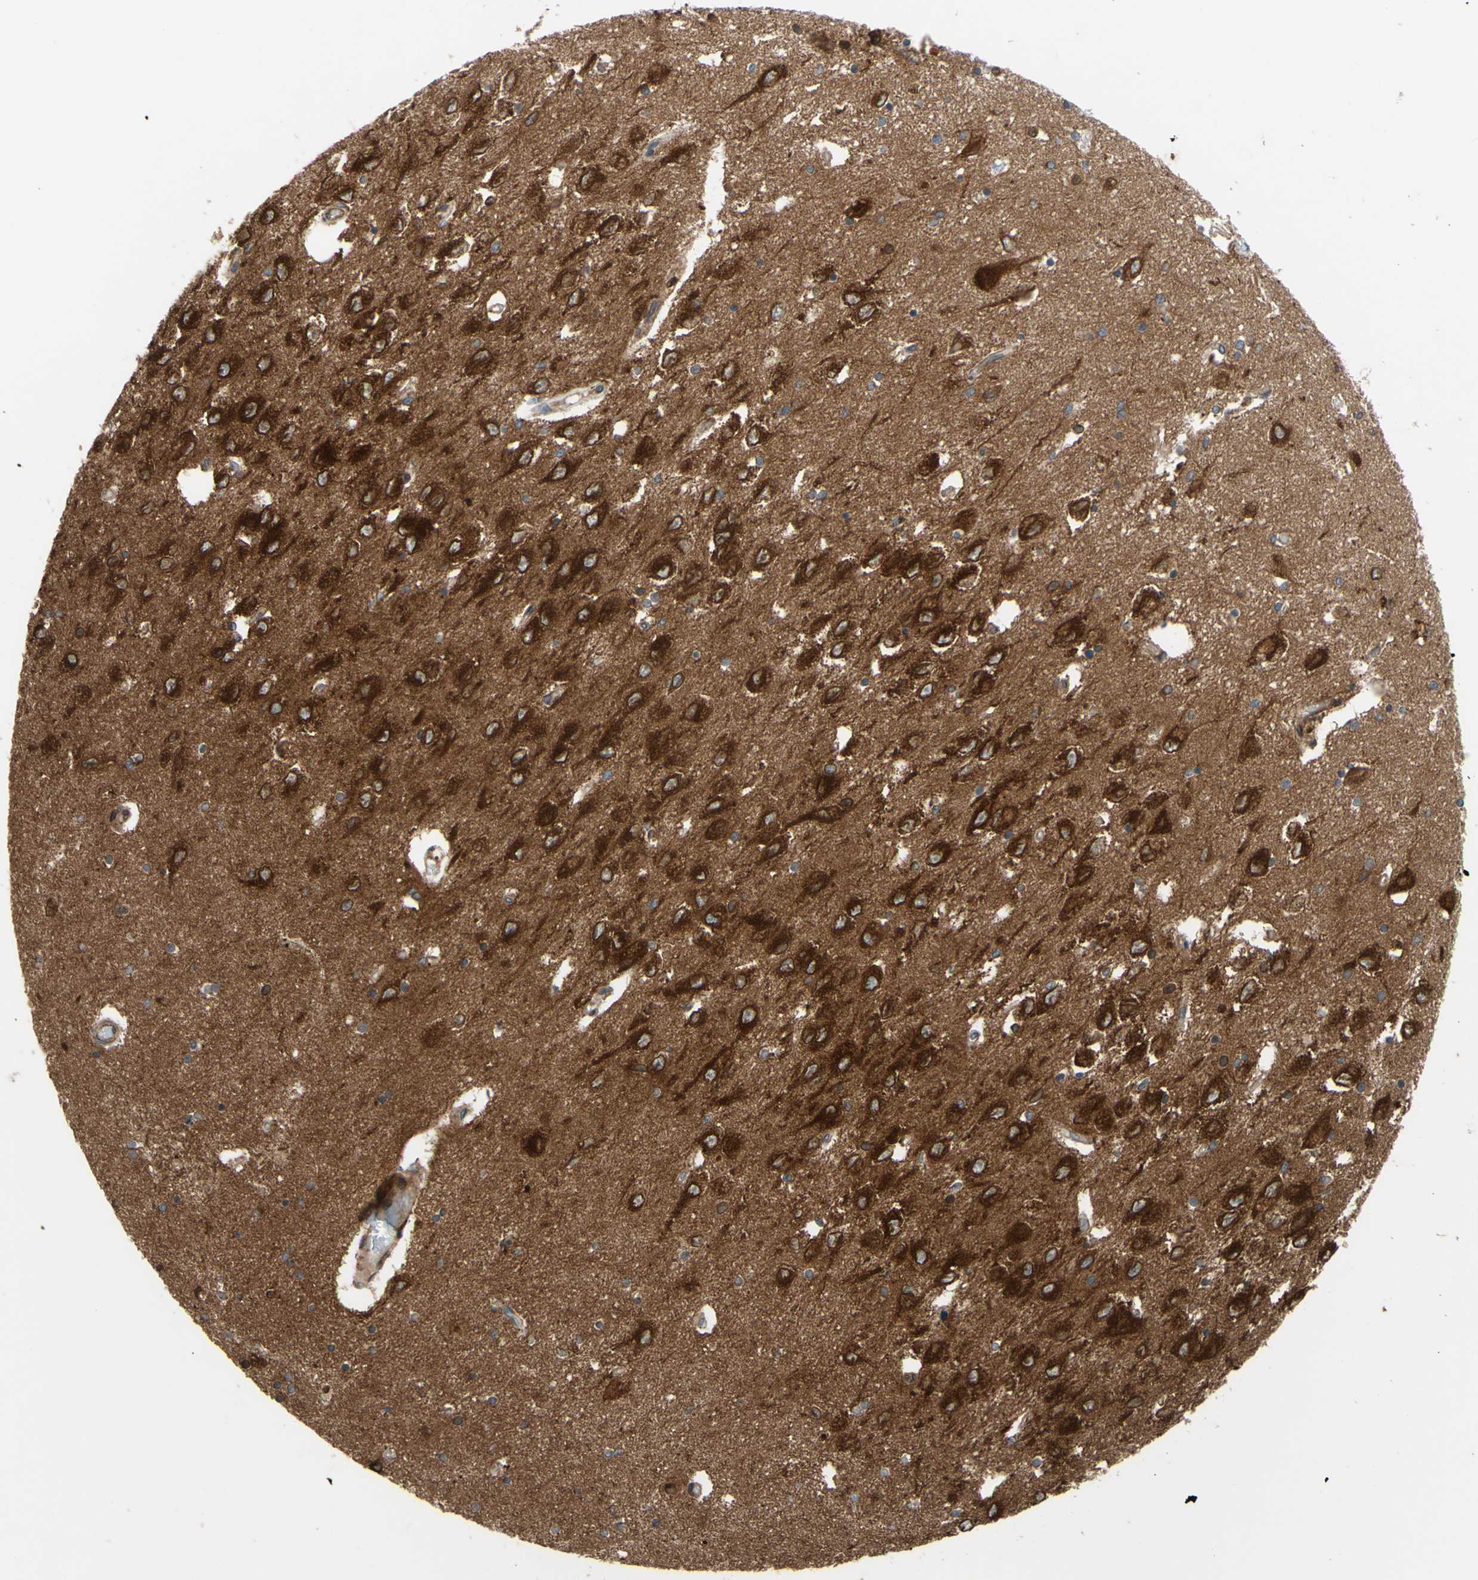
{"staining": {"intensity": "weak", "quantity": "25%-75%", "location": "cytoplasmic/membranous"}, "tissue": "hippocampus", "cell_type": "Glial cells", "image_type": "normal", "snomed": [{"axis": "morphology", "description": "Normal tissue, NOS"}, {"axis": "topography", "description": "Hippocampus"}], "caption": "A high-resolution image shows IHC staining of normal hippocampus, which displays weak cytoplasmic/membranous staining in approximately 25%-75% of glial cells.", "gene": "PRAF2", "patient": {"sex": "female", "age": 54}}